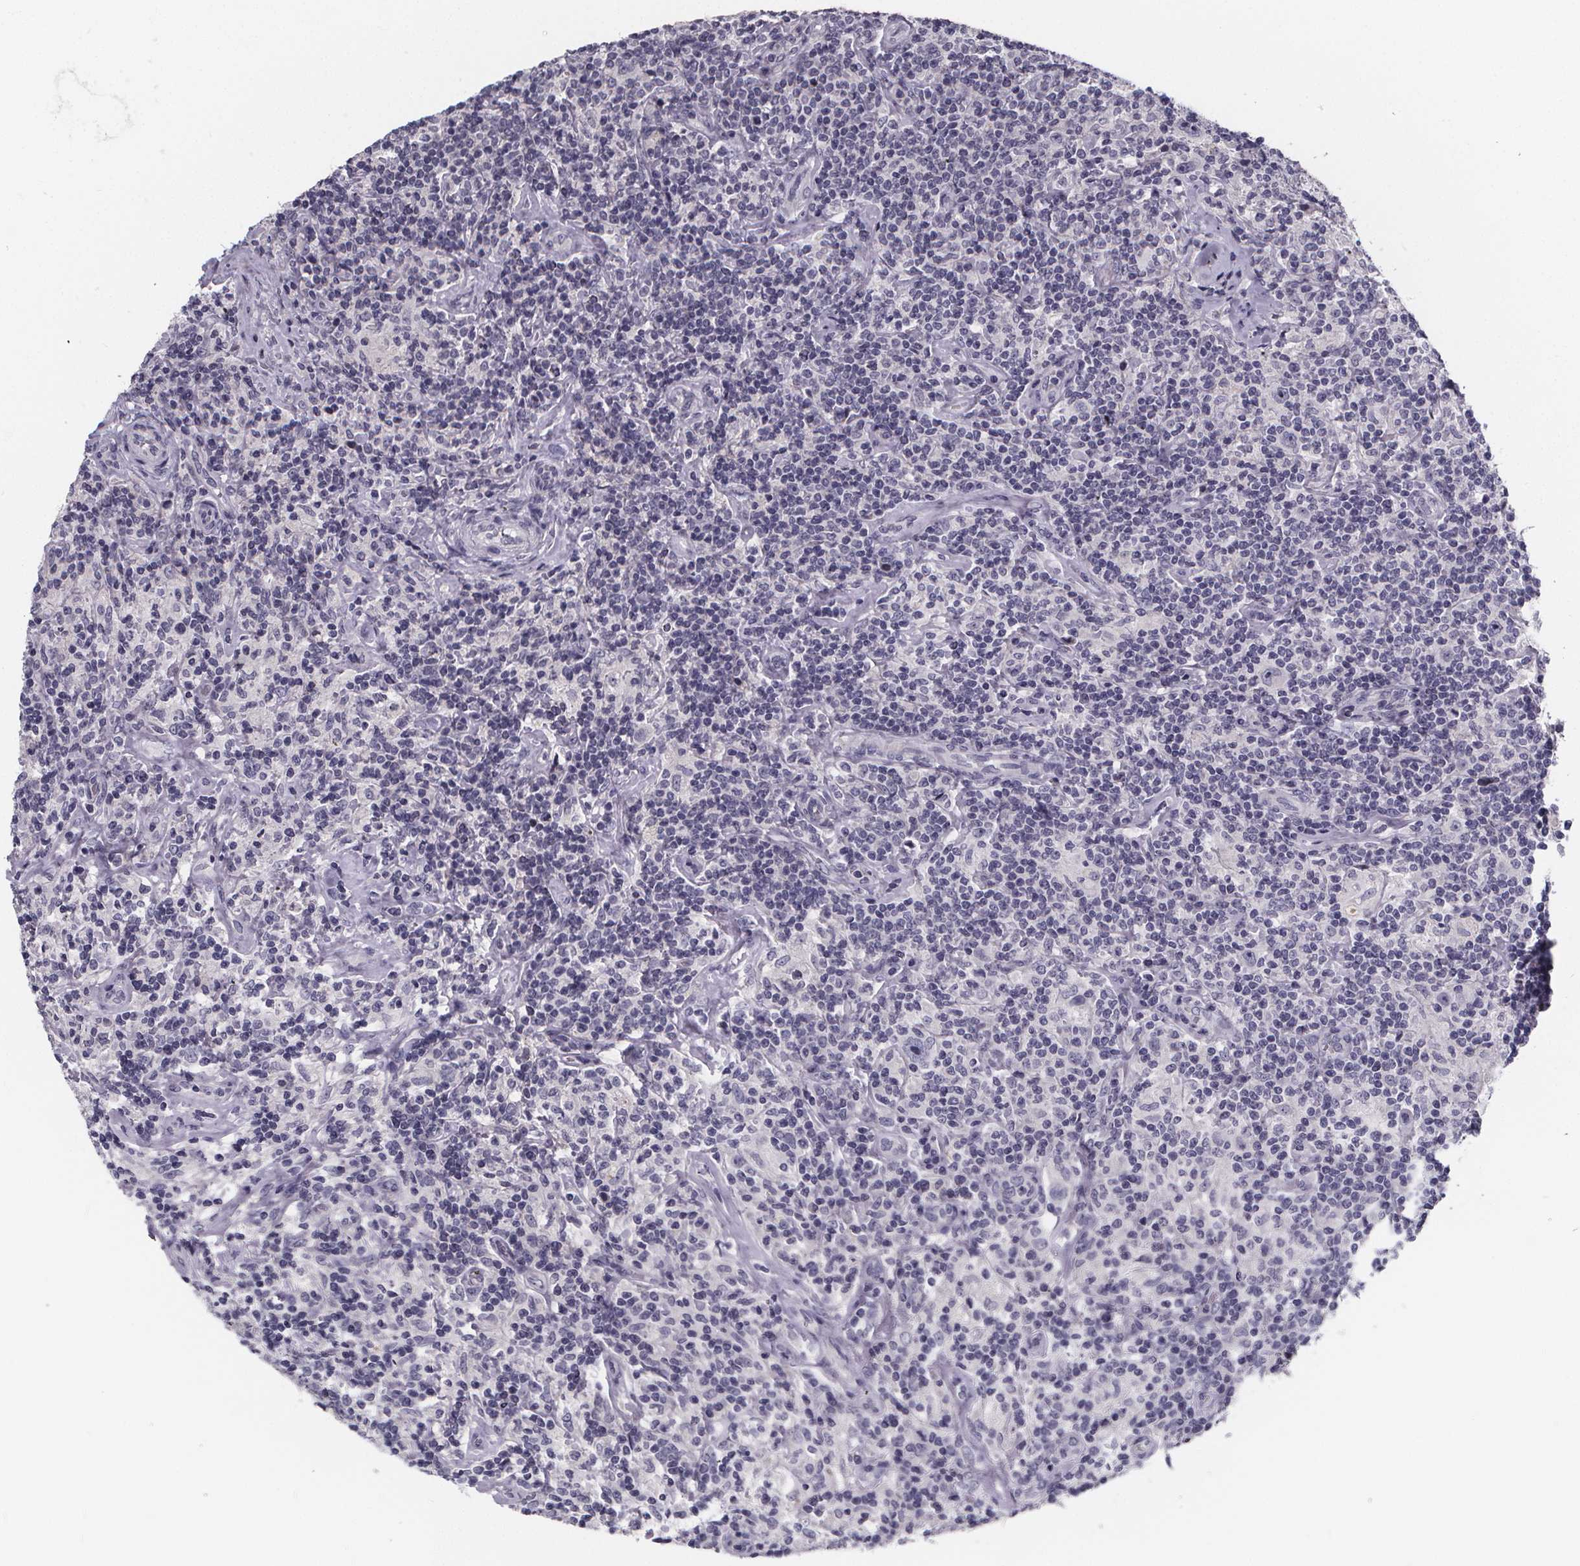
{"staining": {"intensity": "negative", "quantity": "none", "location": "none"}, "tissue": "lymphoma", "cell_type": "Tumor cells", "image_type": "cancer", "snomed": [{"axis": "morphology", "description": "Hodgkin's disease, NOS"}, {"axis": "topography", "description": "Lymph node"}], "caption": "Immunohistochemical staining of Hodgkin's disease shows no significant expression in tumor cells.", "gene": "AGT", "patient": {"sex": "male", "age": 70}}